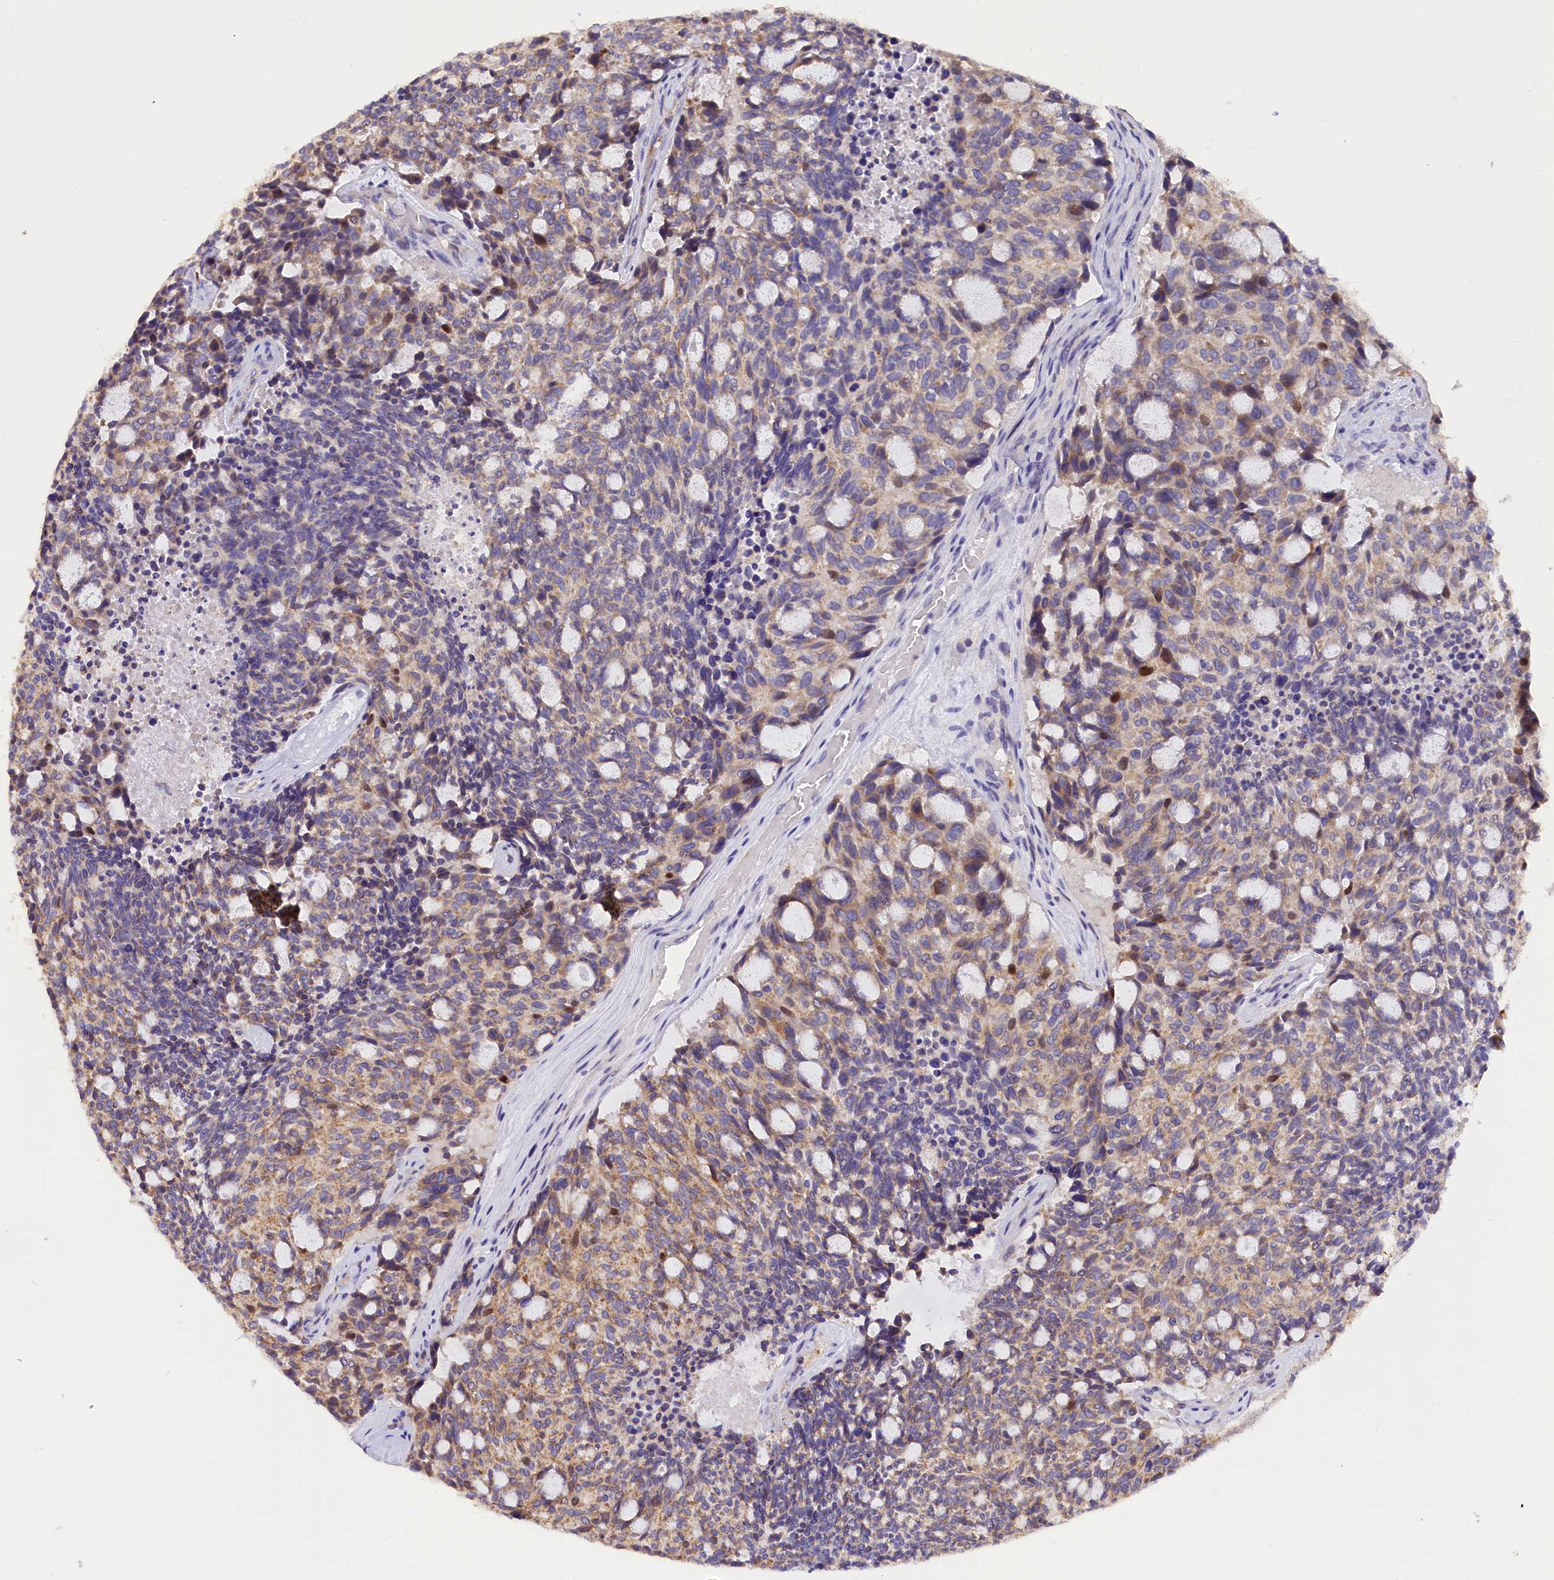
{"staining": {"intensity": "weak", "quantity": ">75%", "location": "cytoplasmic/membranous"}, "tissue": "carcinoid", "cell_type": "Tumor cells", "image_type": "cancer", "snomed": [{"axis": "morphology", "description": "Carcinoid, malignant, NOS"}, {"axis": "topography", "description": "Pancreas"}], "caption": "Carcinoid stained with immunohistochemistry reveals weak cytoplasmic/membranous staining in about >75% of tumor cells.", "gene": "PKIA", "patient": {"sex": "female", "age": 54}}